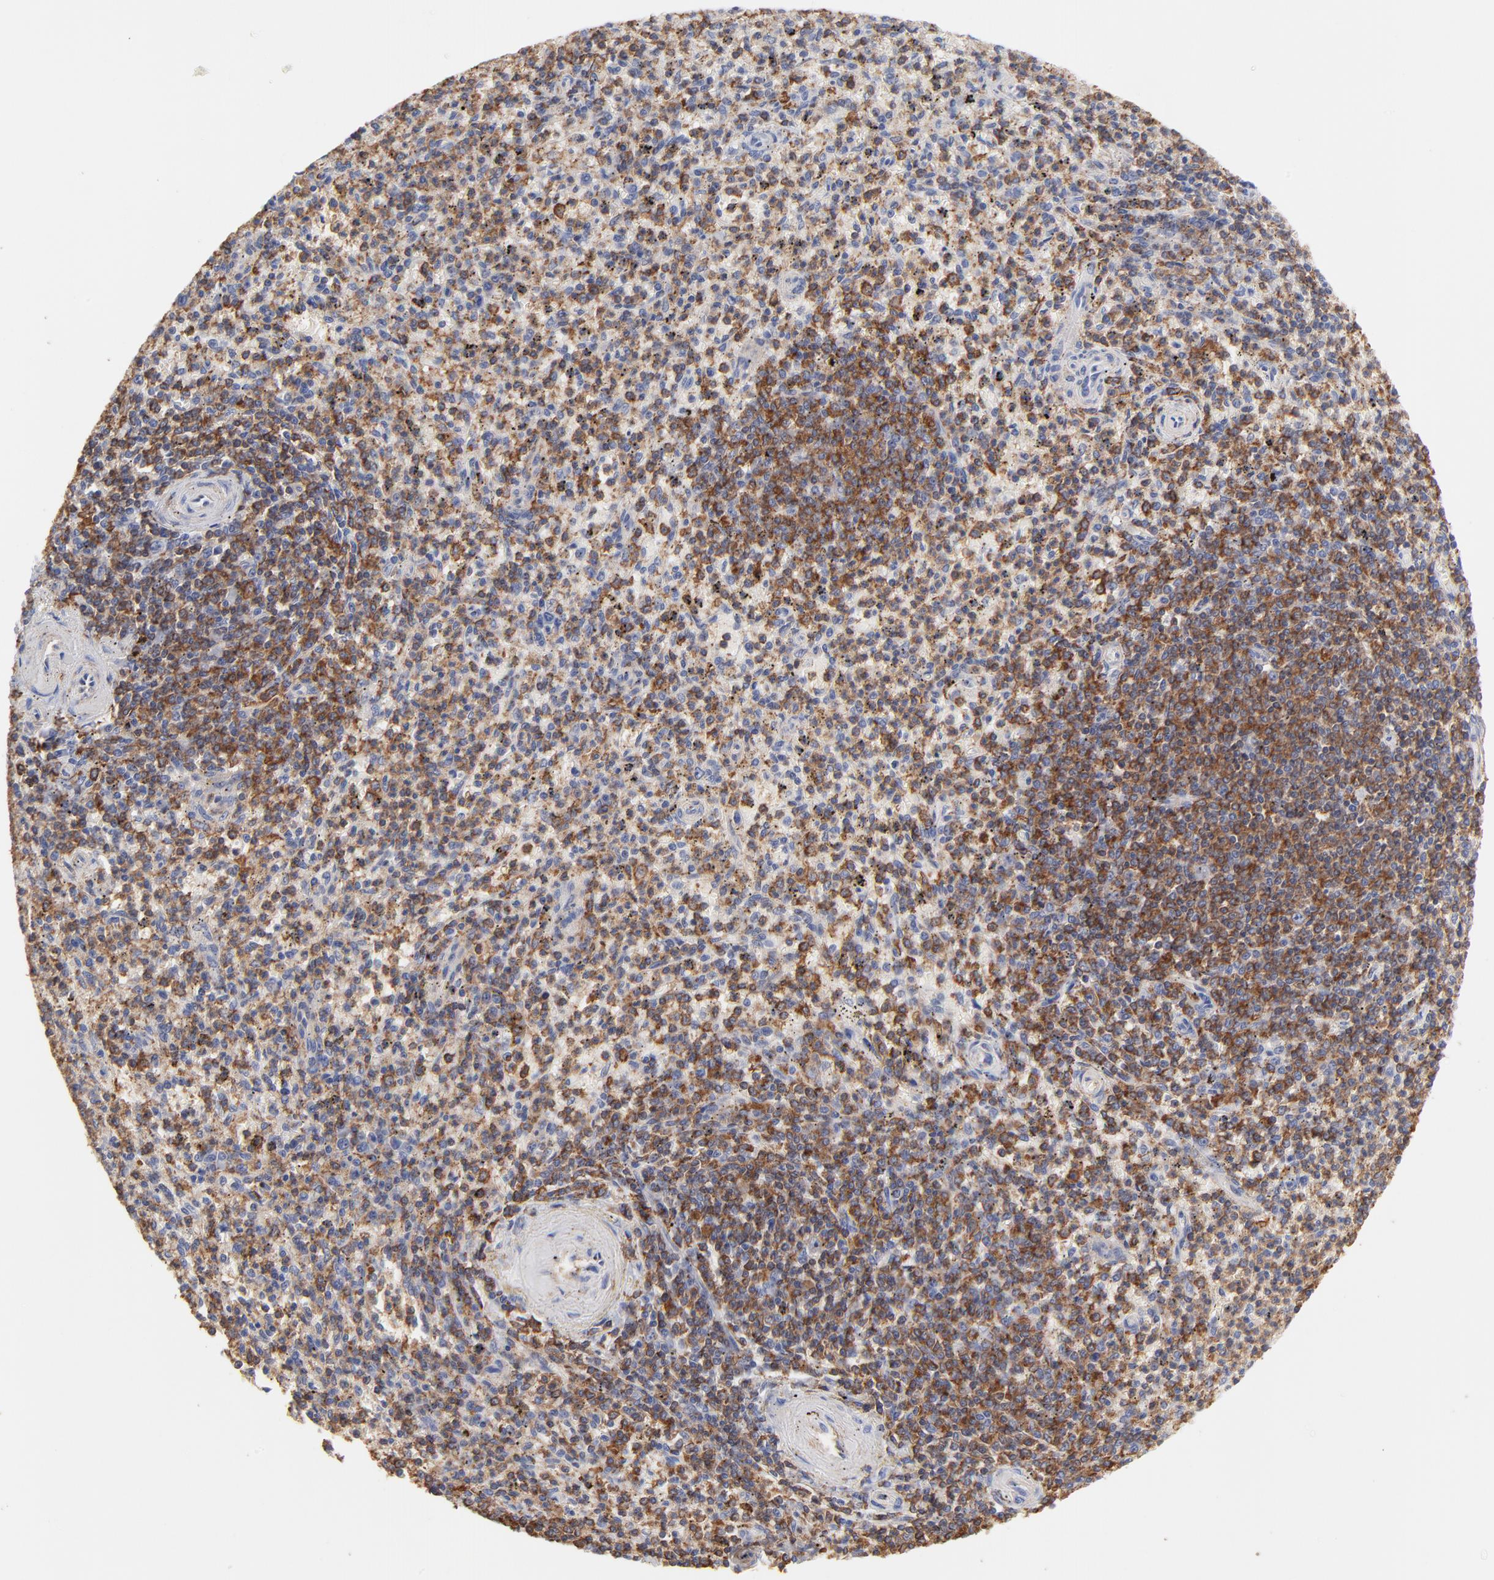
{"staining": {"intensity": "moderate", "quantity": ">75%", "location": "cytoplasmic/membranous"}, "tissue": "spleen", "cell_type": "Cells in red pulp", "image_type": "normal", "snomed": [{"axis": "morphology", "description": "Normal tissue, NOS"}, {"axis": "topography", "description": "Spleen"}], "caption": "Immunohistochemical staining of unremarkable spleen reveals medium levels of moderate cytoplasmic/membranous expression in about >75% of cells in red pulp. (DAB IHC, brown staining for protein, blue staining for nuclei).", "gene": "ASL", "patient": {"sex": "male", "age": 72}}